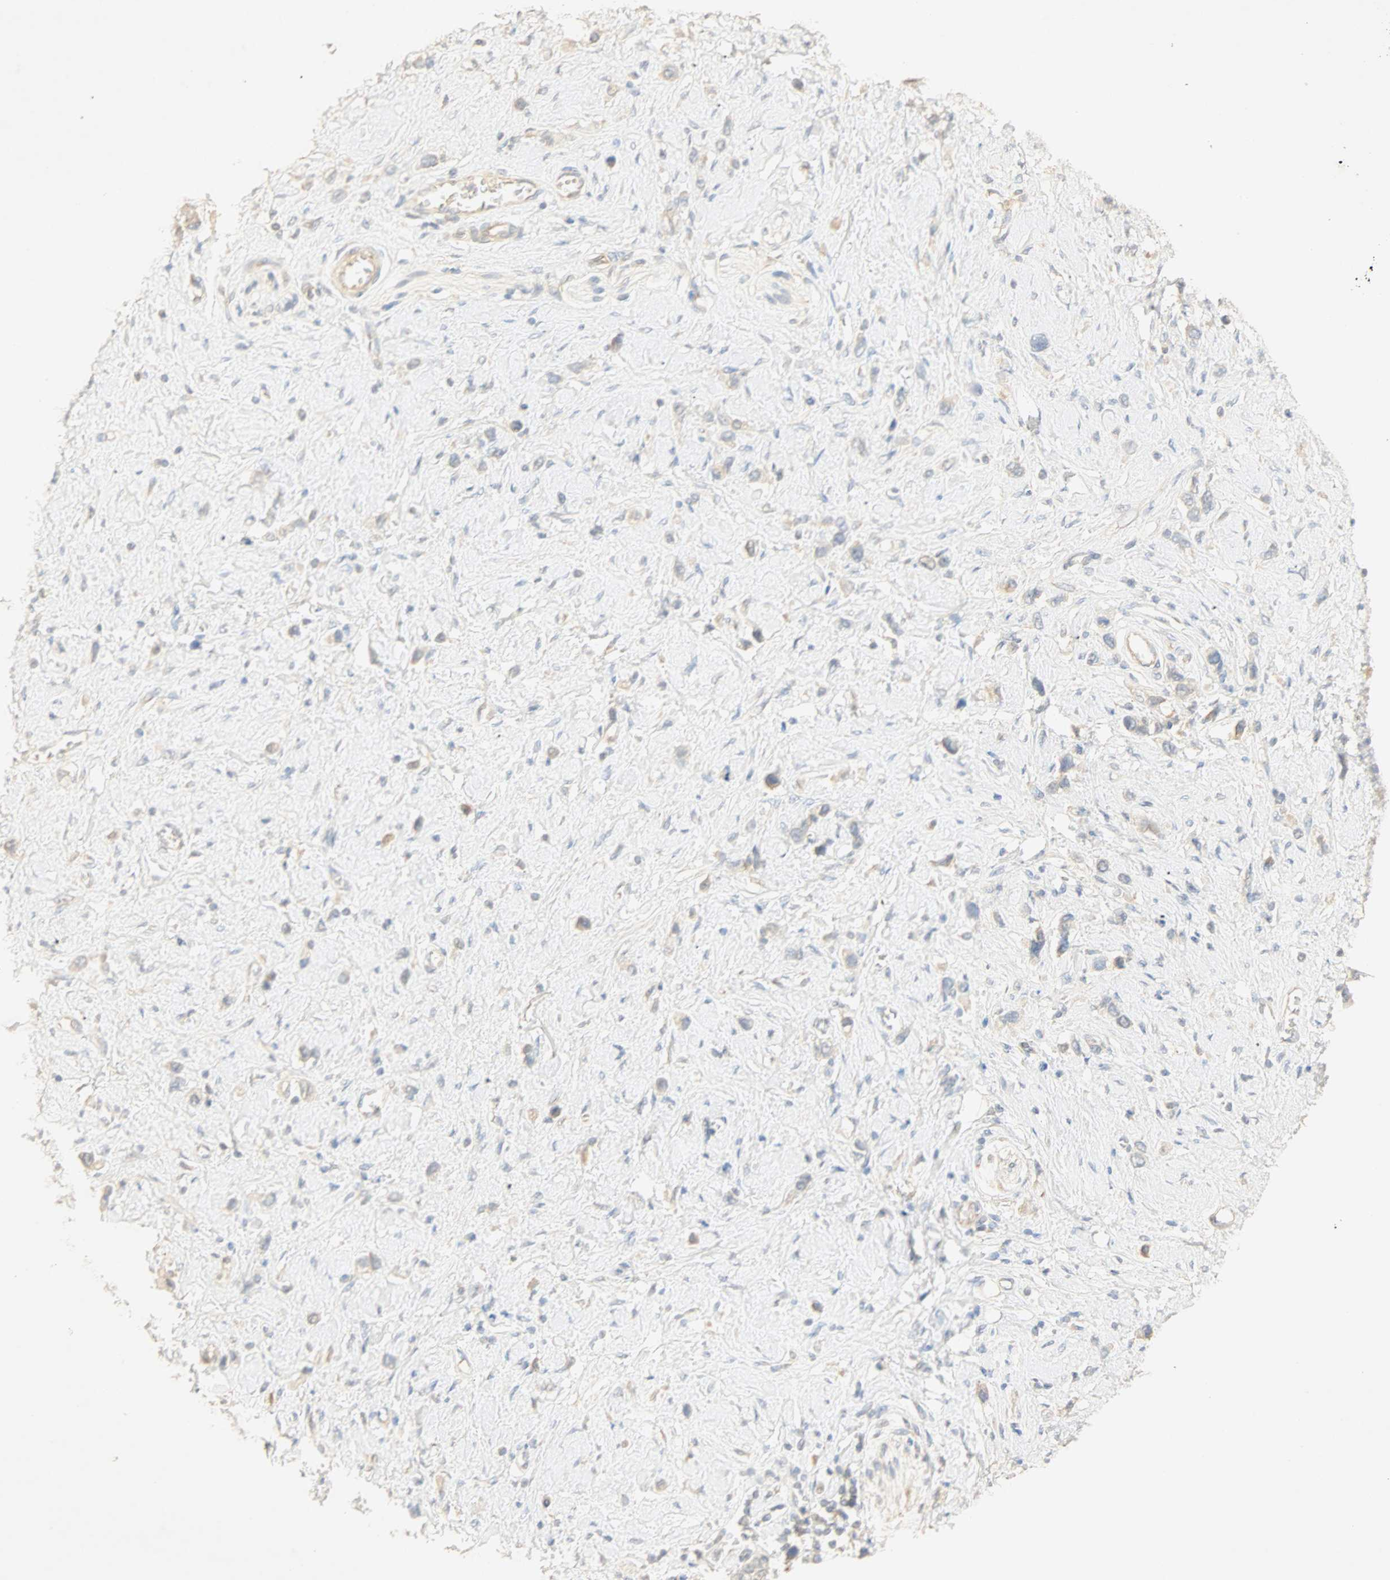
{"staining": {"intensity": "negative", "quantity": "none", "location": "none"}, "tissue": "stomach cancer", "cell_type": "Tumor cells", "image_type": "cancer", "snomed": [{"axis": "morphology", "description": "Normal tissue, NOS"}, {"axis": "morphology", "description": "Adenocarcinoma, NOS"}, {"axis": "topography", "description": "Stomach, upper"}, {"axis": "topography", "description": "Stomach"}], "caption": "A histopathology image of human stomach cancer is negative for staining in tumor cells. (Stains: DAB (3,3'-diaminobenzidine) immunohistochemistry (IHC) with hematoxylin counter stain, Microscopy: brightfield microscopy at high magnification).", "gene": "SELENBP1", "patient": {"sex": "female", "age": 65}}